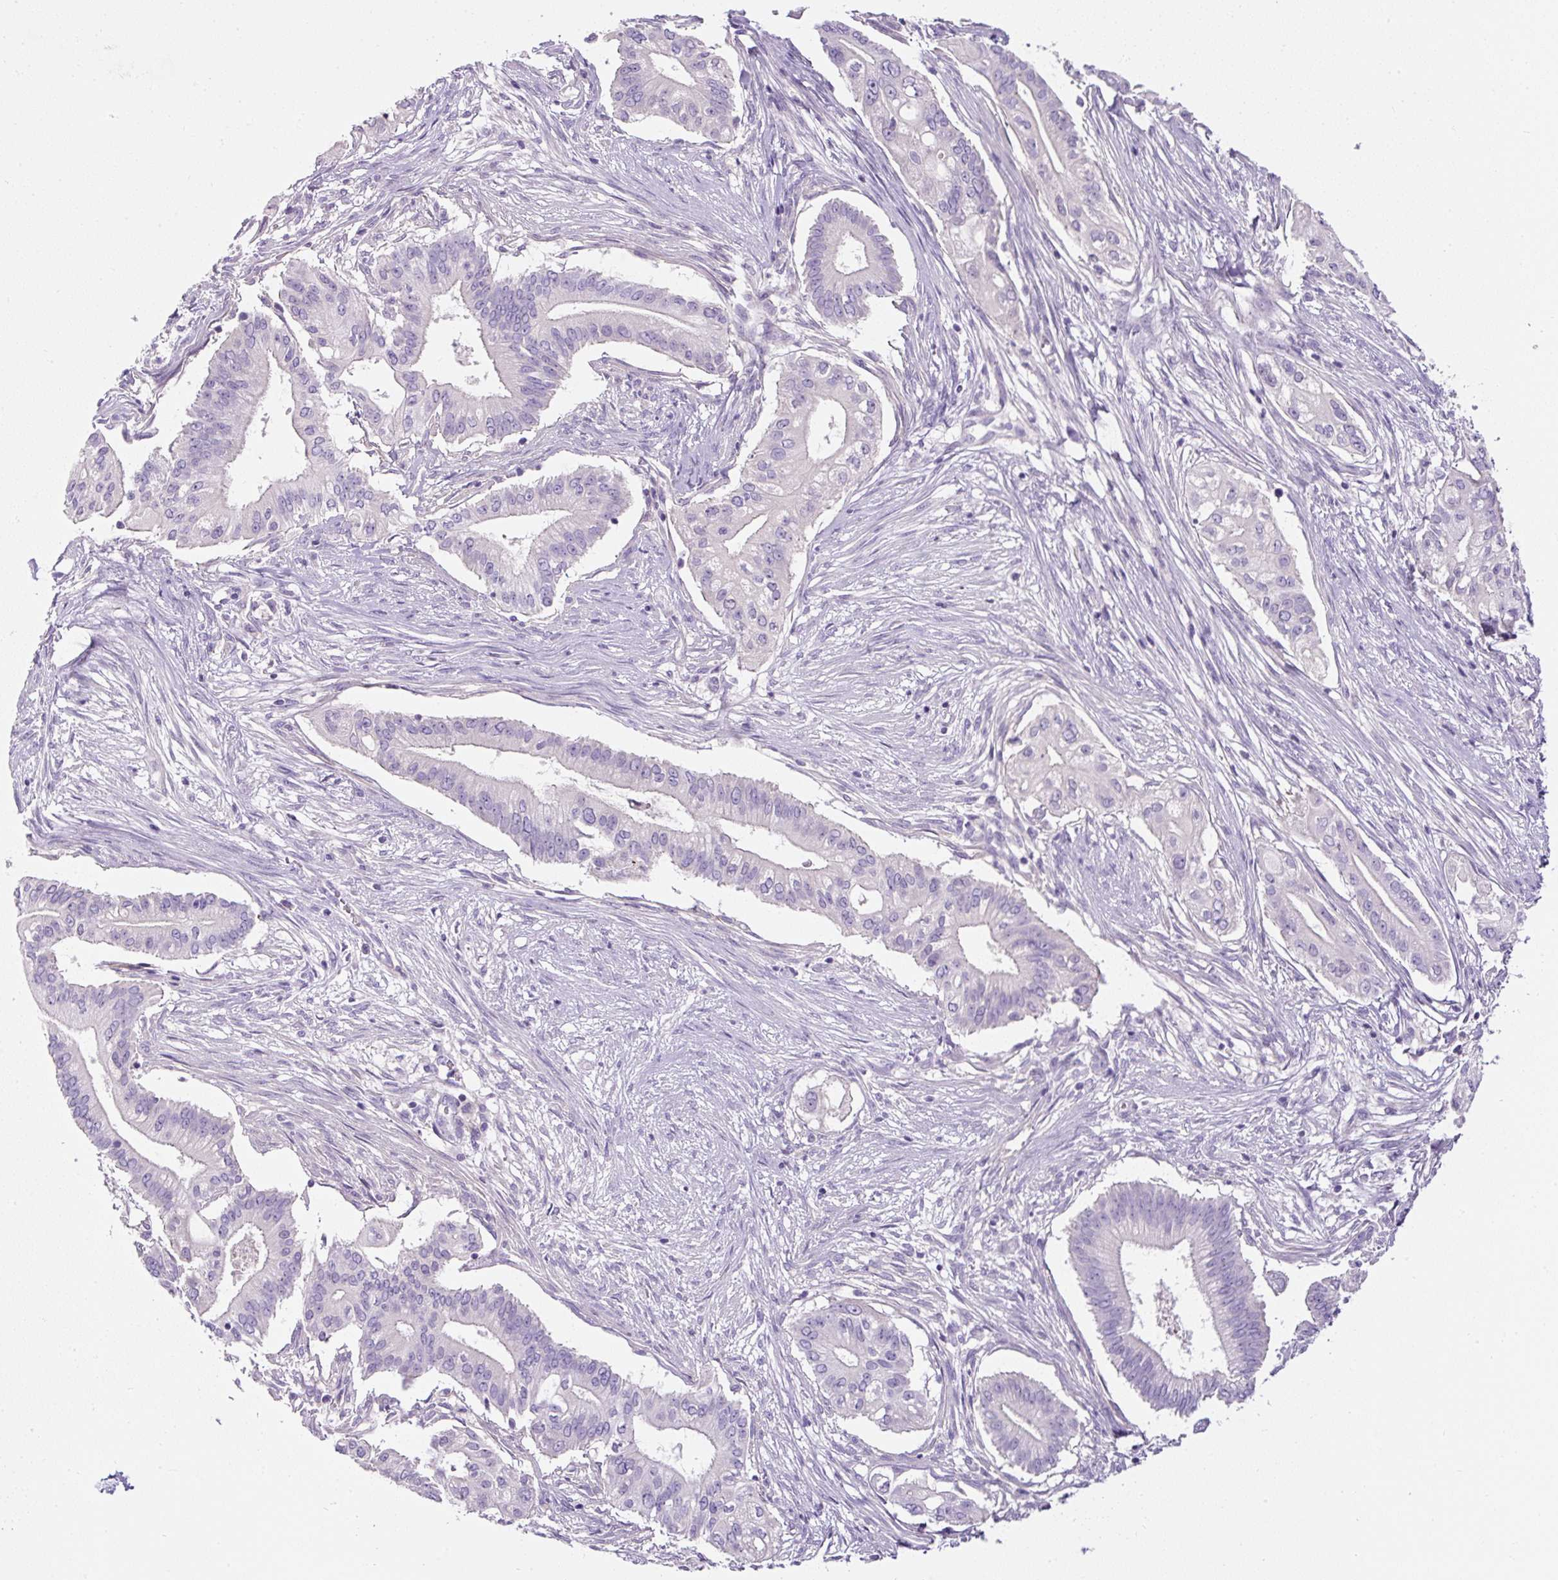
{"staining": {"intensity": "negative", "quantity": "none", "location": "none"}, "tissue": "pancreatic cancer", "cell_type": "Tumor cells", "image_type": "cancer", "snomed": [{"axis": "morphology", "description": "Adenocarcinoma, NOS"}, {"axis": "topography", "description": "Pancreas"}], "caption": "The image displays no staining of tumor cells in pancreatic cancer.", "gene": "OR14A2", "patient": {"sex": "female", "age": 68}}